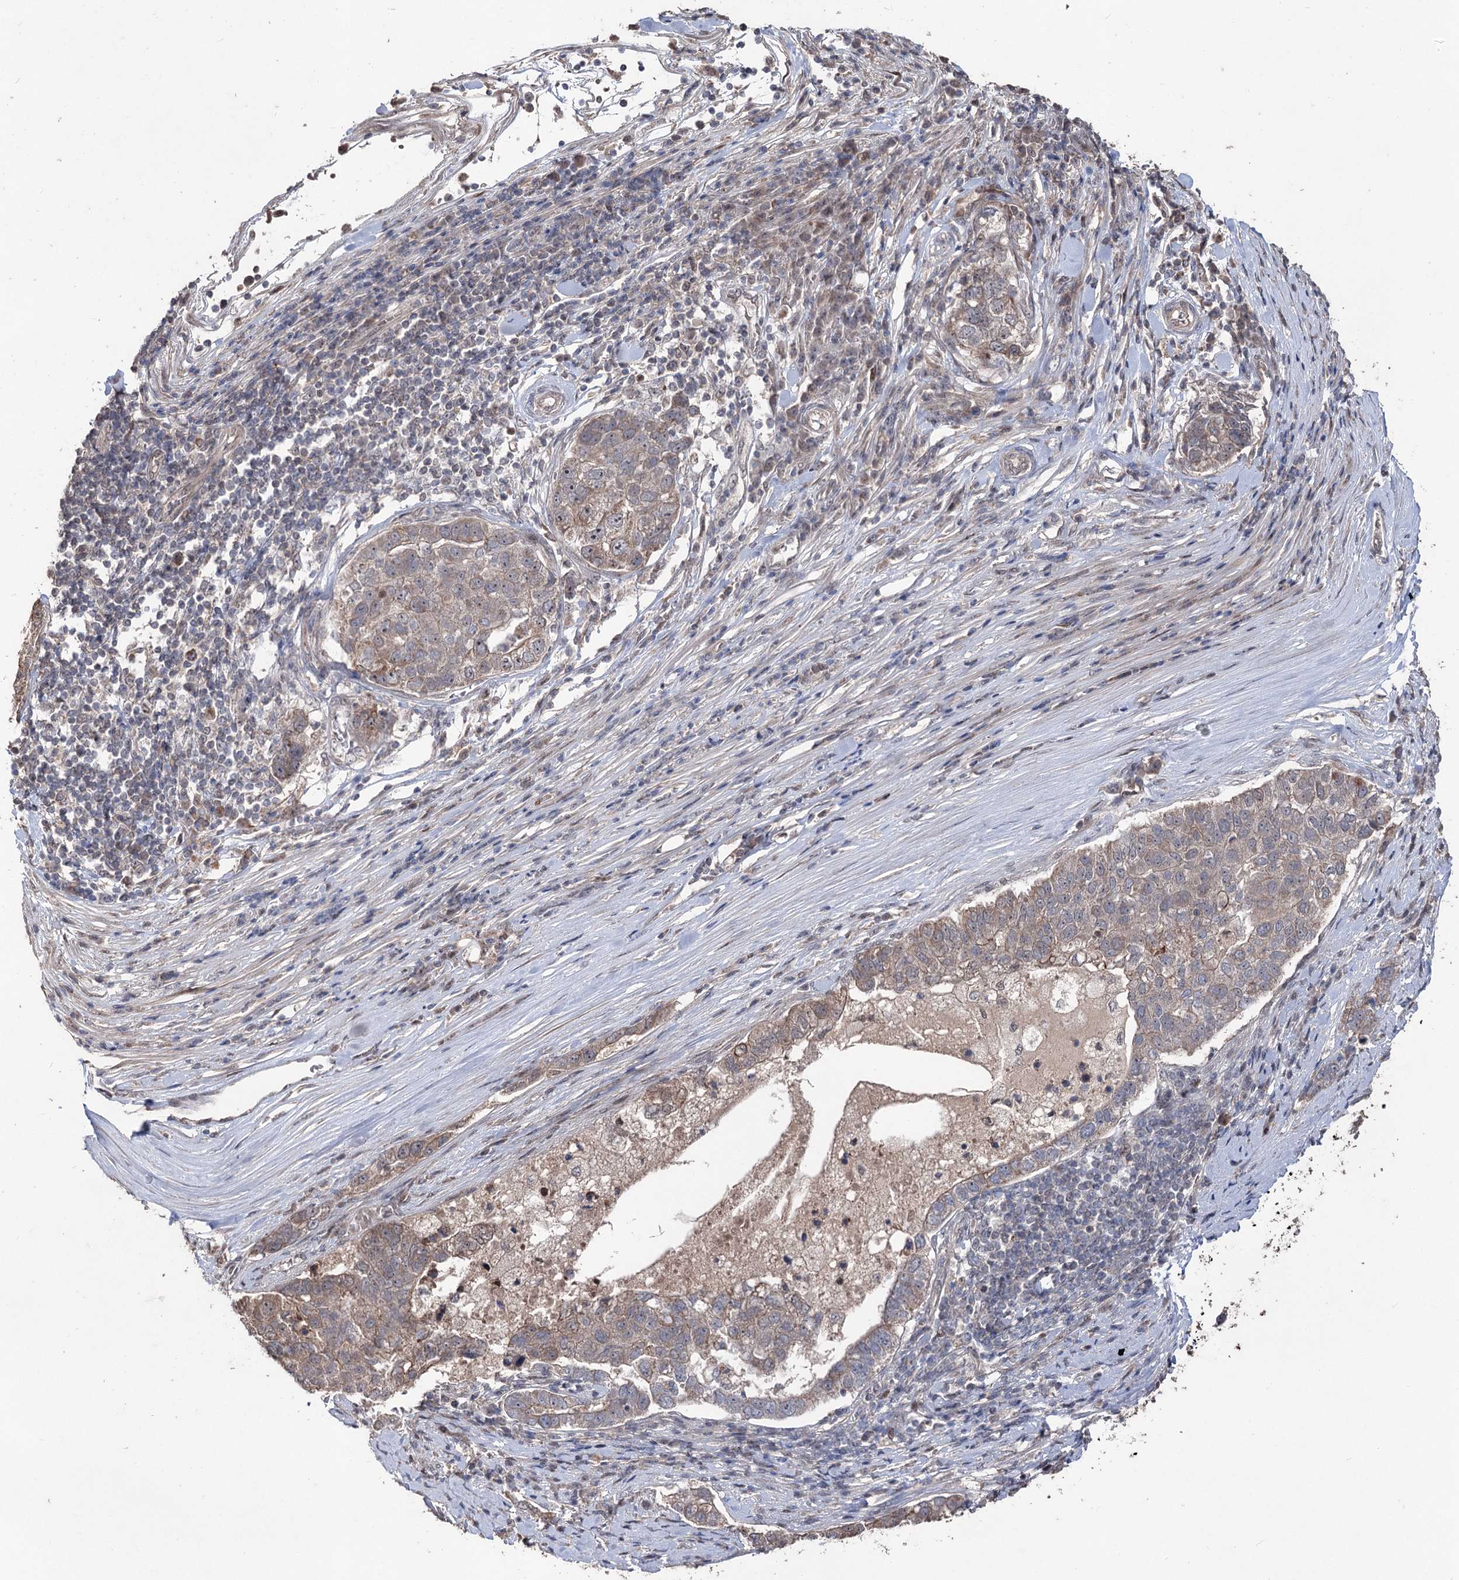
{"staining": {"intensity": "weak", "quantity": "25%-75%", "location": "cytoplasmic/membranous"}, "tissue": "pancreatic cancer", "cell_type": "Tumor cells", "image_type": "cancer", "snomed": [{"axis": "morphology", "description": "Adenocarcinoma, NOS"}, {"axis": "topography", "description": "Pancreas"}], "caption": "About 25%-75% of tumor cells in pancreatic adenocarcinoma display weak cytoplasmic/membranous protein expression as visualized by brown immunohistochemical staining.", "gene": "CPNE8", "patient": {"sex": "female", "age": 61}}